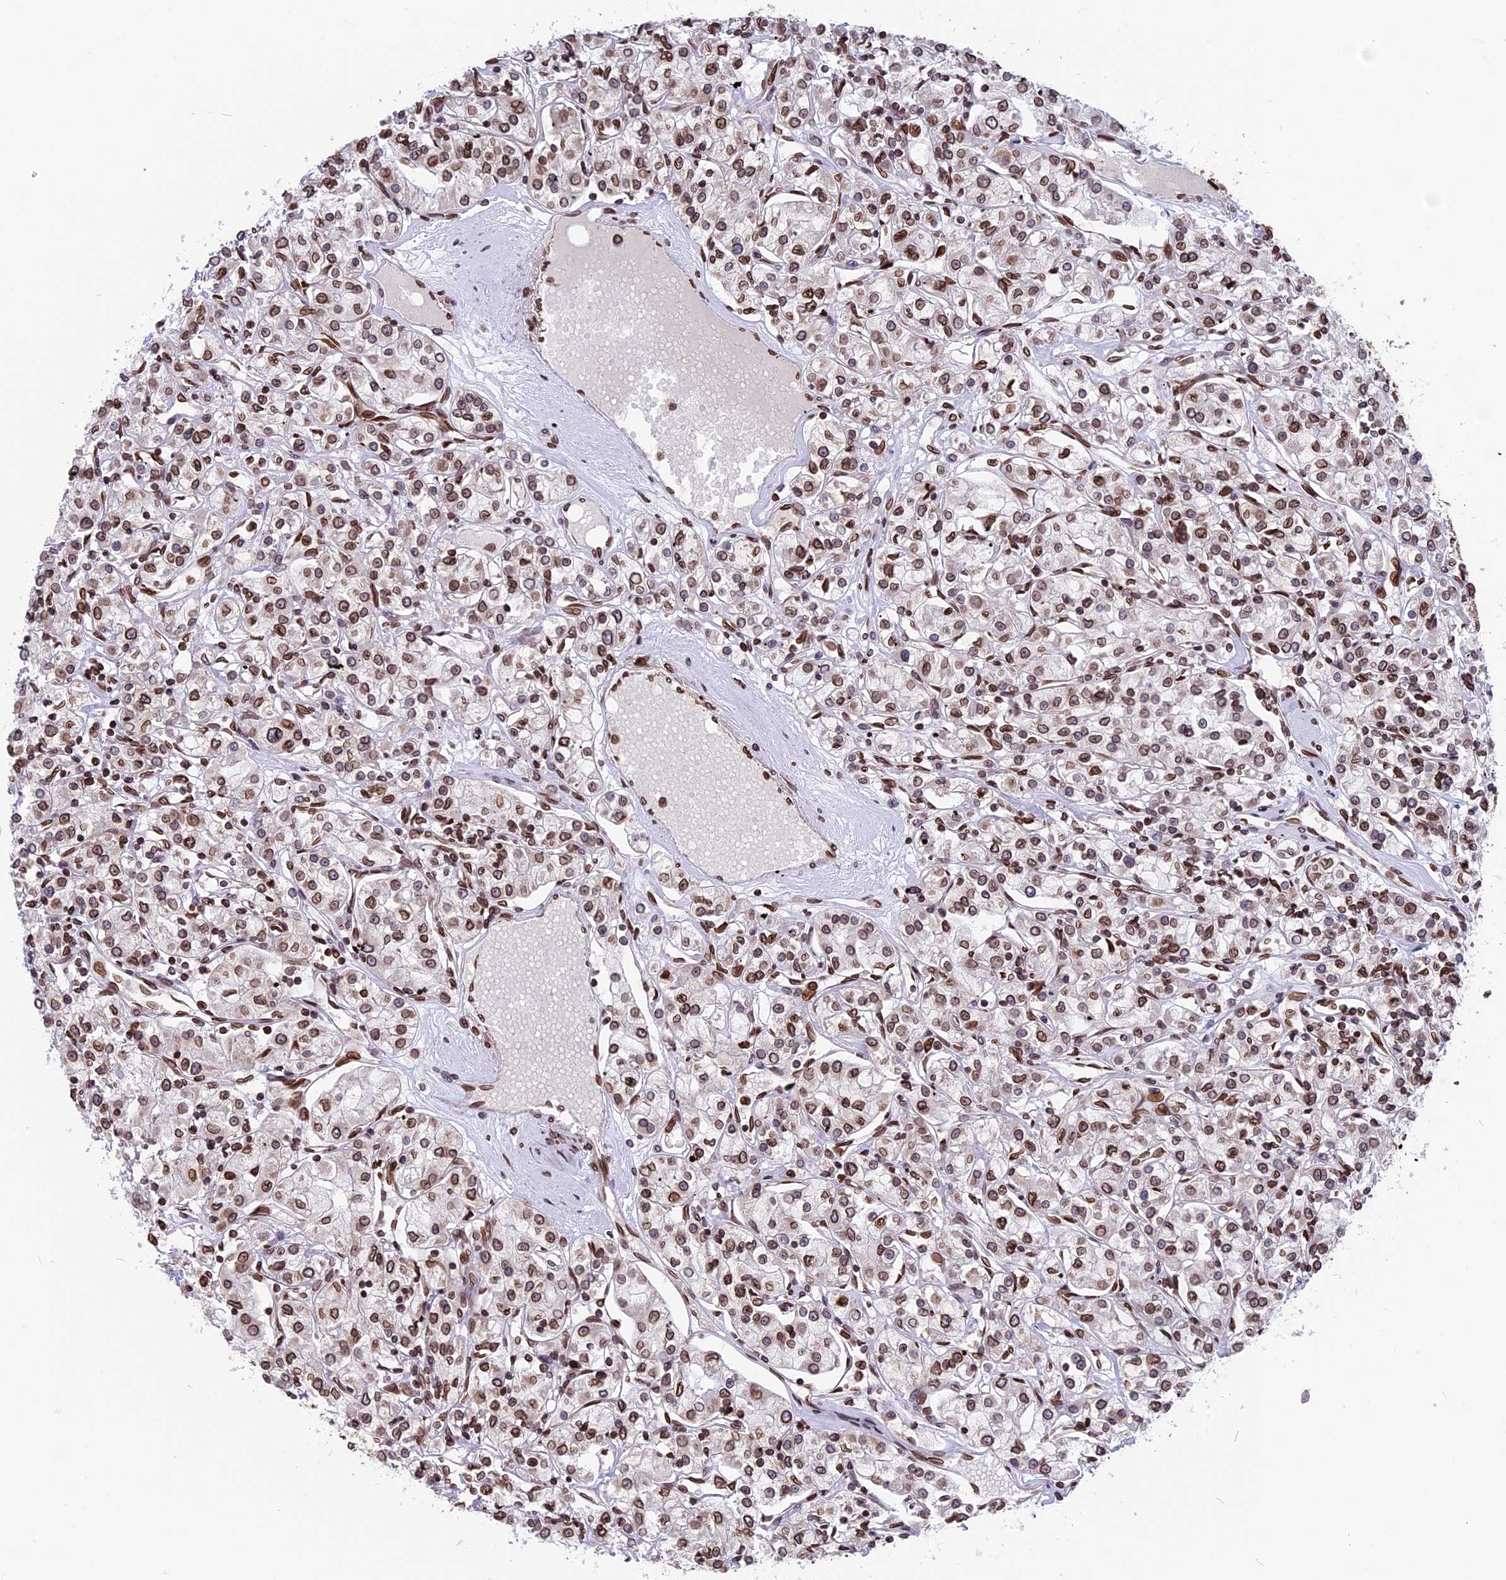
{"staining": {"intensity": "moderate", "quantity": ">75%", "location": "cytoplasmic/membranous,nuclear"}, "tissue": "renal cancer", "cell_type": "Tumor cells", "image_type": "cancer", "snomed": [{"axis": "morphology", "description": "Adenocarcinoma, NOS"}, {"axis": "topography", "description": "Kidney"}], "caption": "About >75% of tumor cells in adenocarcinoma (renal) show moderate cytoplasmic/membranous and nuclear protein positivity as visualized by brown immunohistochemical staining.", "gene": "PTCHD4", "patient": {"sex": "female", "age": 59}}